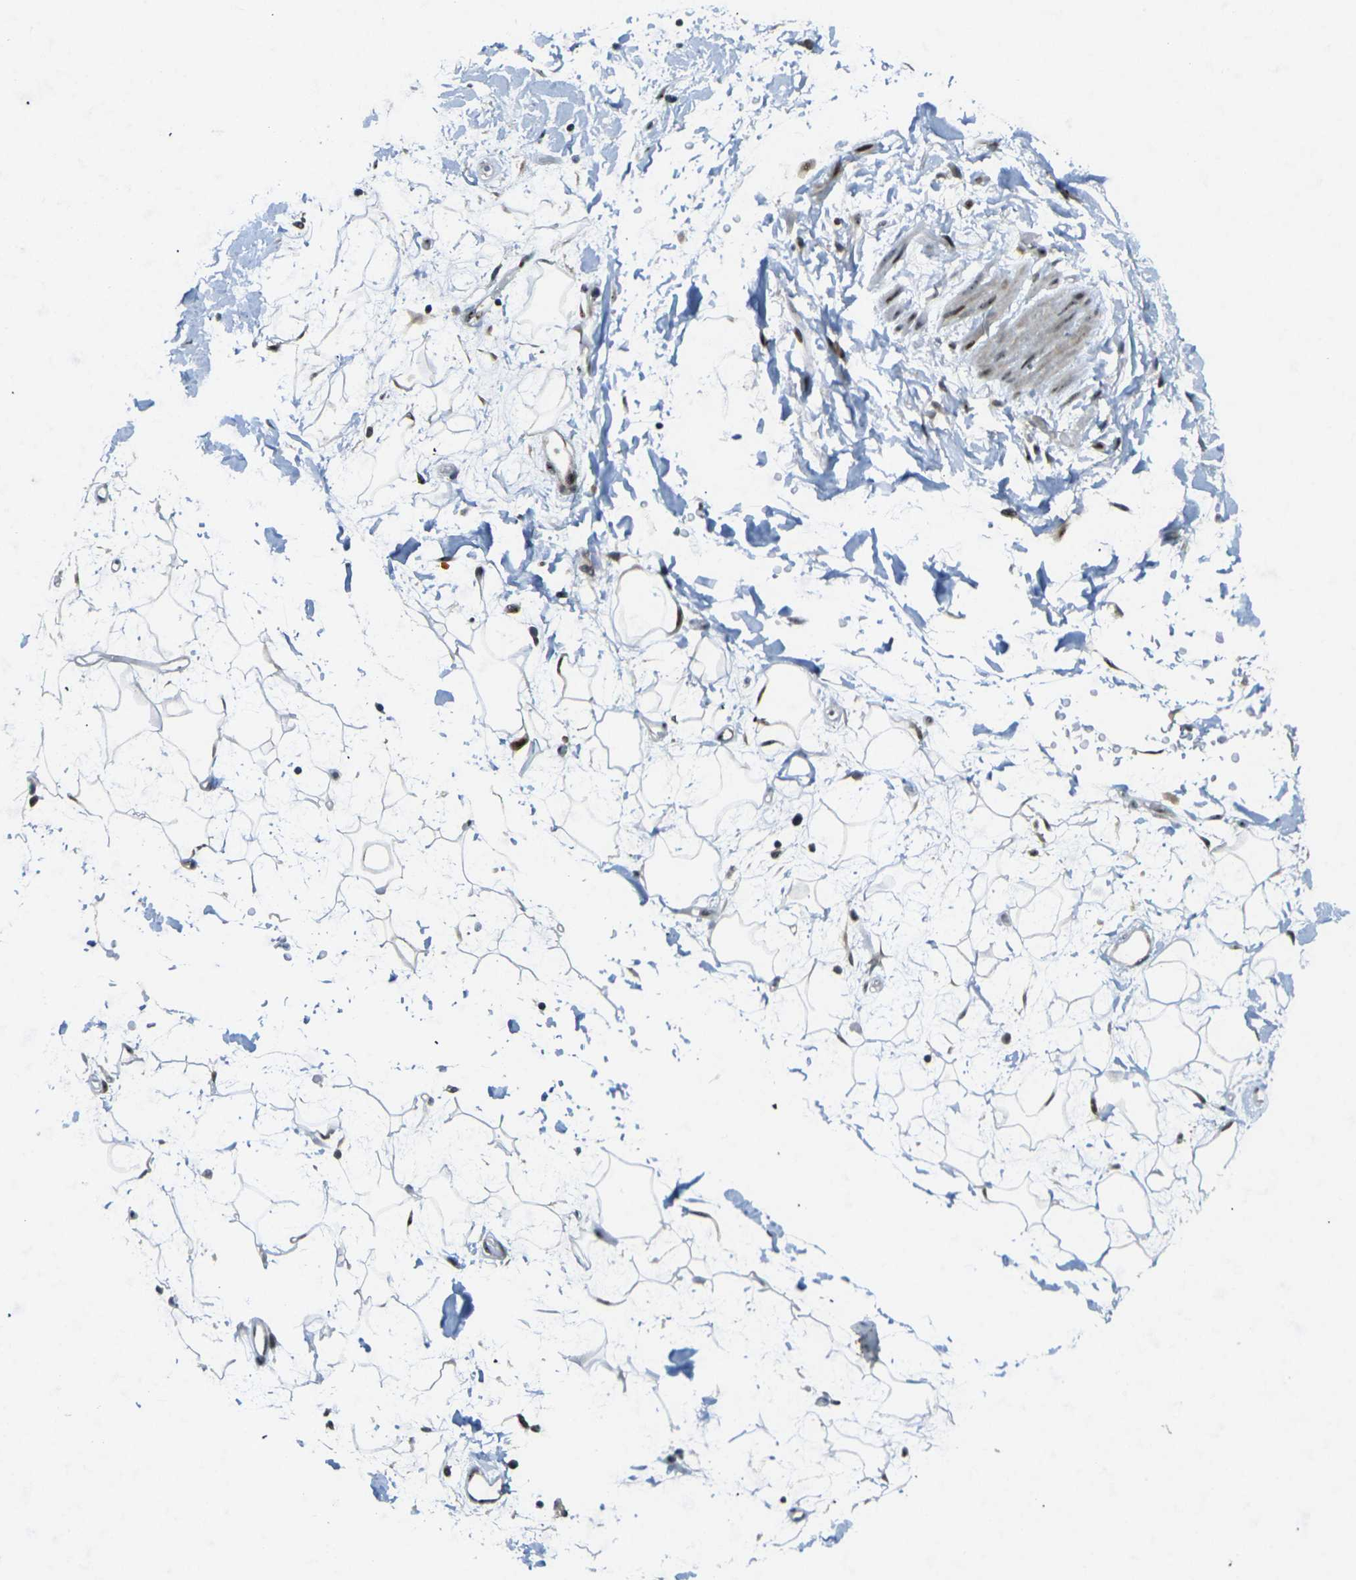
{"staining": {"intensity": "moderate", "quantity": "25%-75%", "location": "cytoplasmic/membranous,nuclear"}, "tissue": "adipose tissue", "cell_type": "Adipocytes", "image_type": "normal", "snomed": [{"axis": "morphology", "description": "Normal tissue, NOS"}, {"axis": "topography", "description": "Soft tissue"}], "caption": "The micrograph demonstrates staining of benign adipose tissue, revealing moderate cytoplasmic/membranous,nuclear protein expression (brown color) within adipocytes. The staining was performed using DAB (3,3'-diaminobenzidine), with brown indicating positive protein expression. Nuclei are stained blue with hematoxylin.", "gene": "UBE2C", "patient": {"sex": "male", "age": 72}}